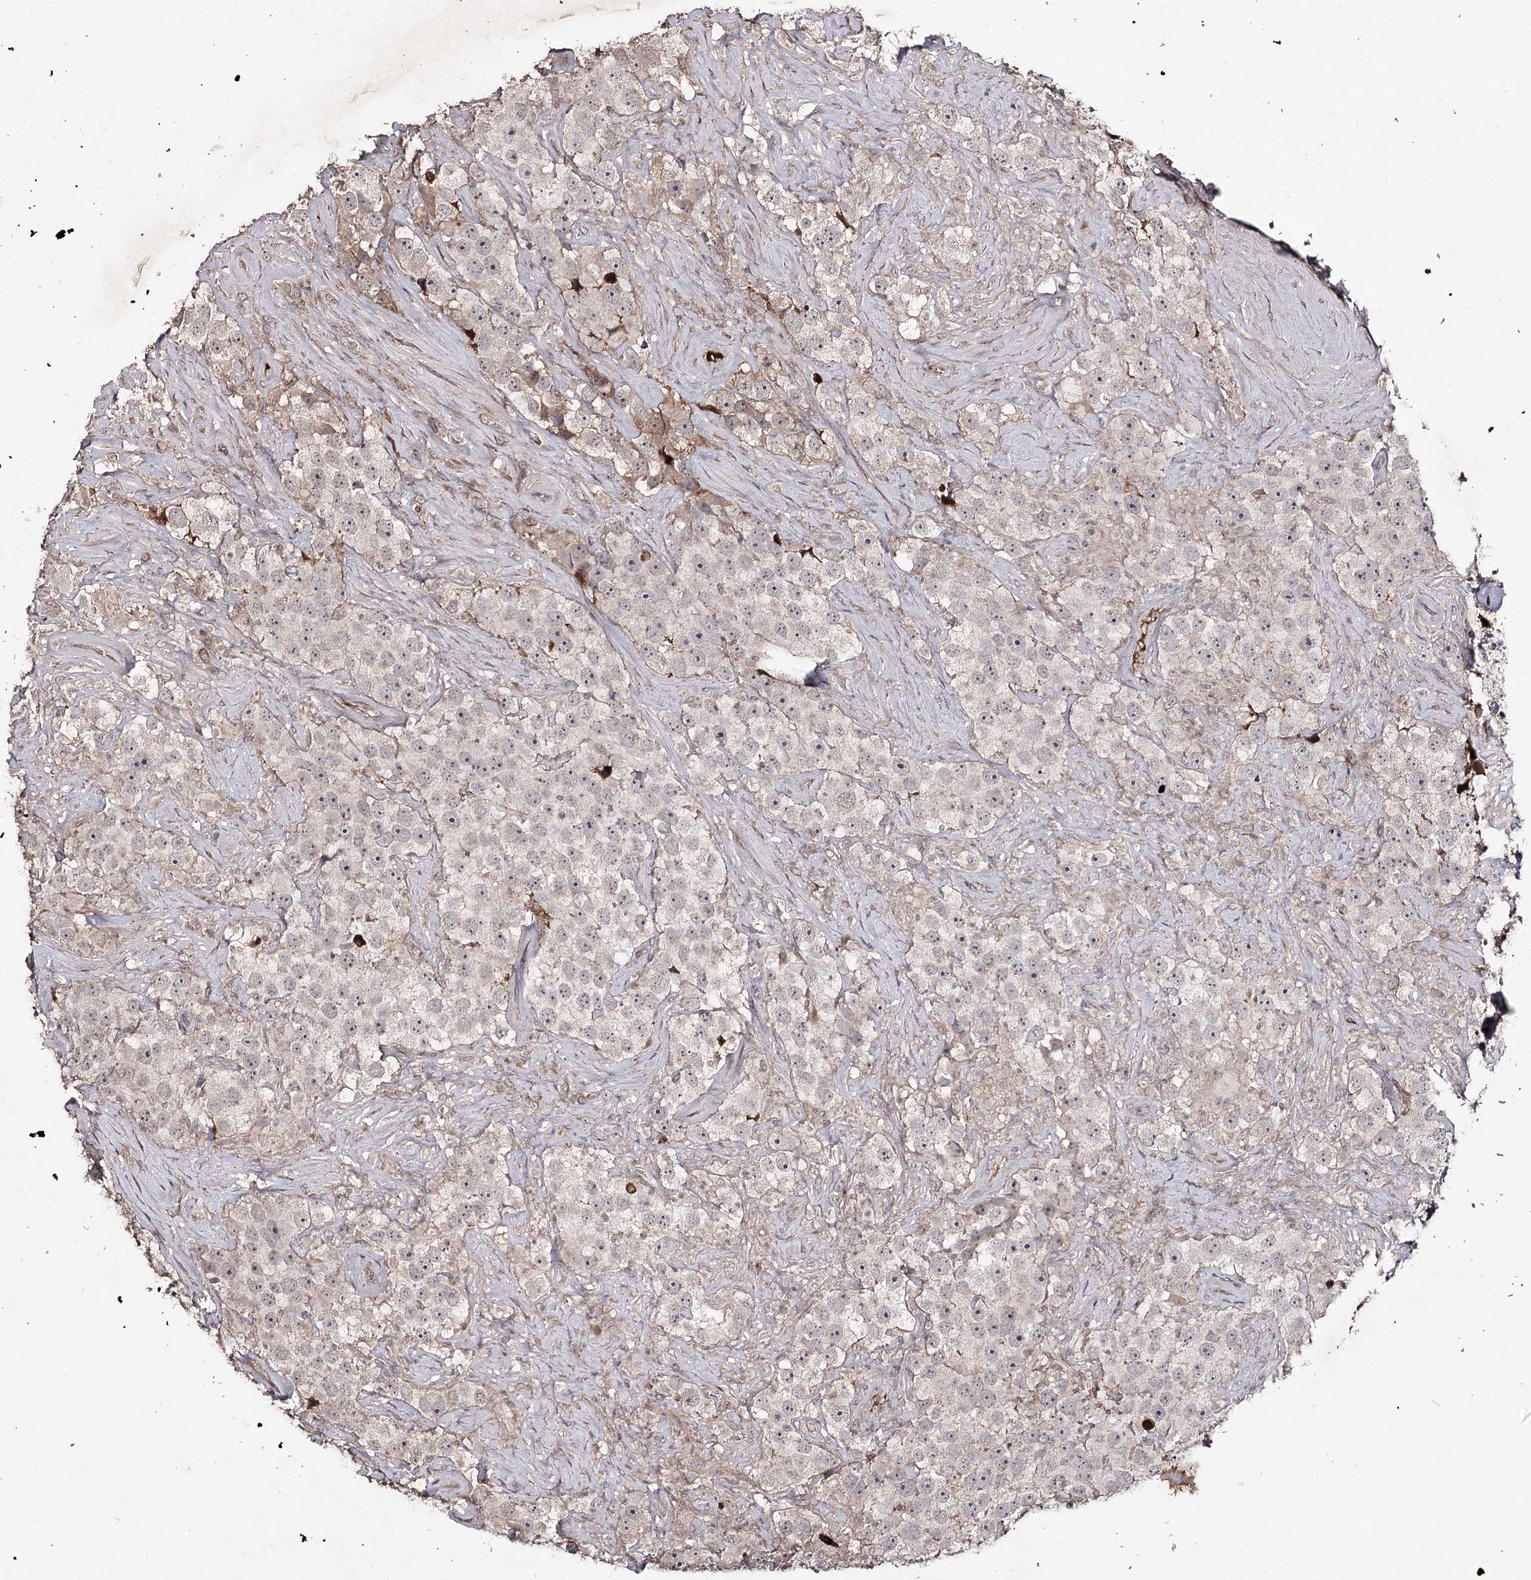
{"staining": {"intensity": "negative", "quantity": "none", "location": "none"}, "tissue": "testis cancer", "cell_type": "Tumor cells", "image_type": "cancer", "snomed": [{"axis": "morphology", "description": "Seminoma, NOS"}, {"axis": "topography", "description": "Testis"}], "caption": "A high-resolution histopathology image shows immunohistochemistry (IHC) staining of testis cancer, which reveals no significant staining in tumor cells.", "gene": "SYNGR3", "patient": {"sex": "male", "age": 49}}